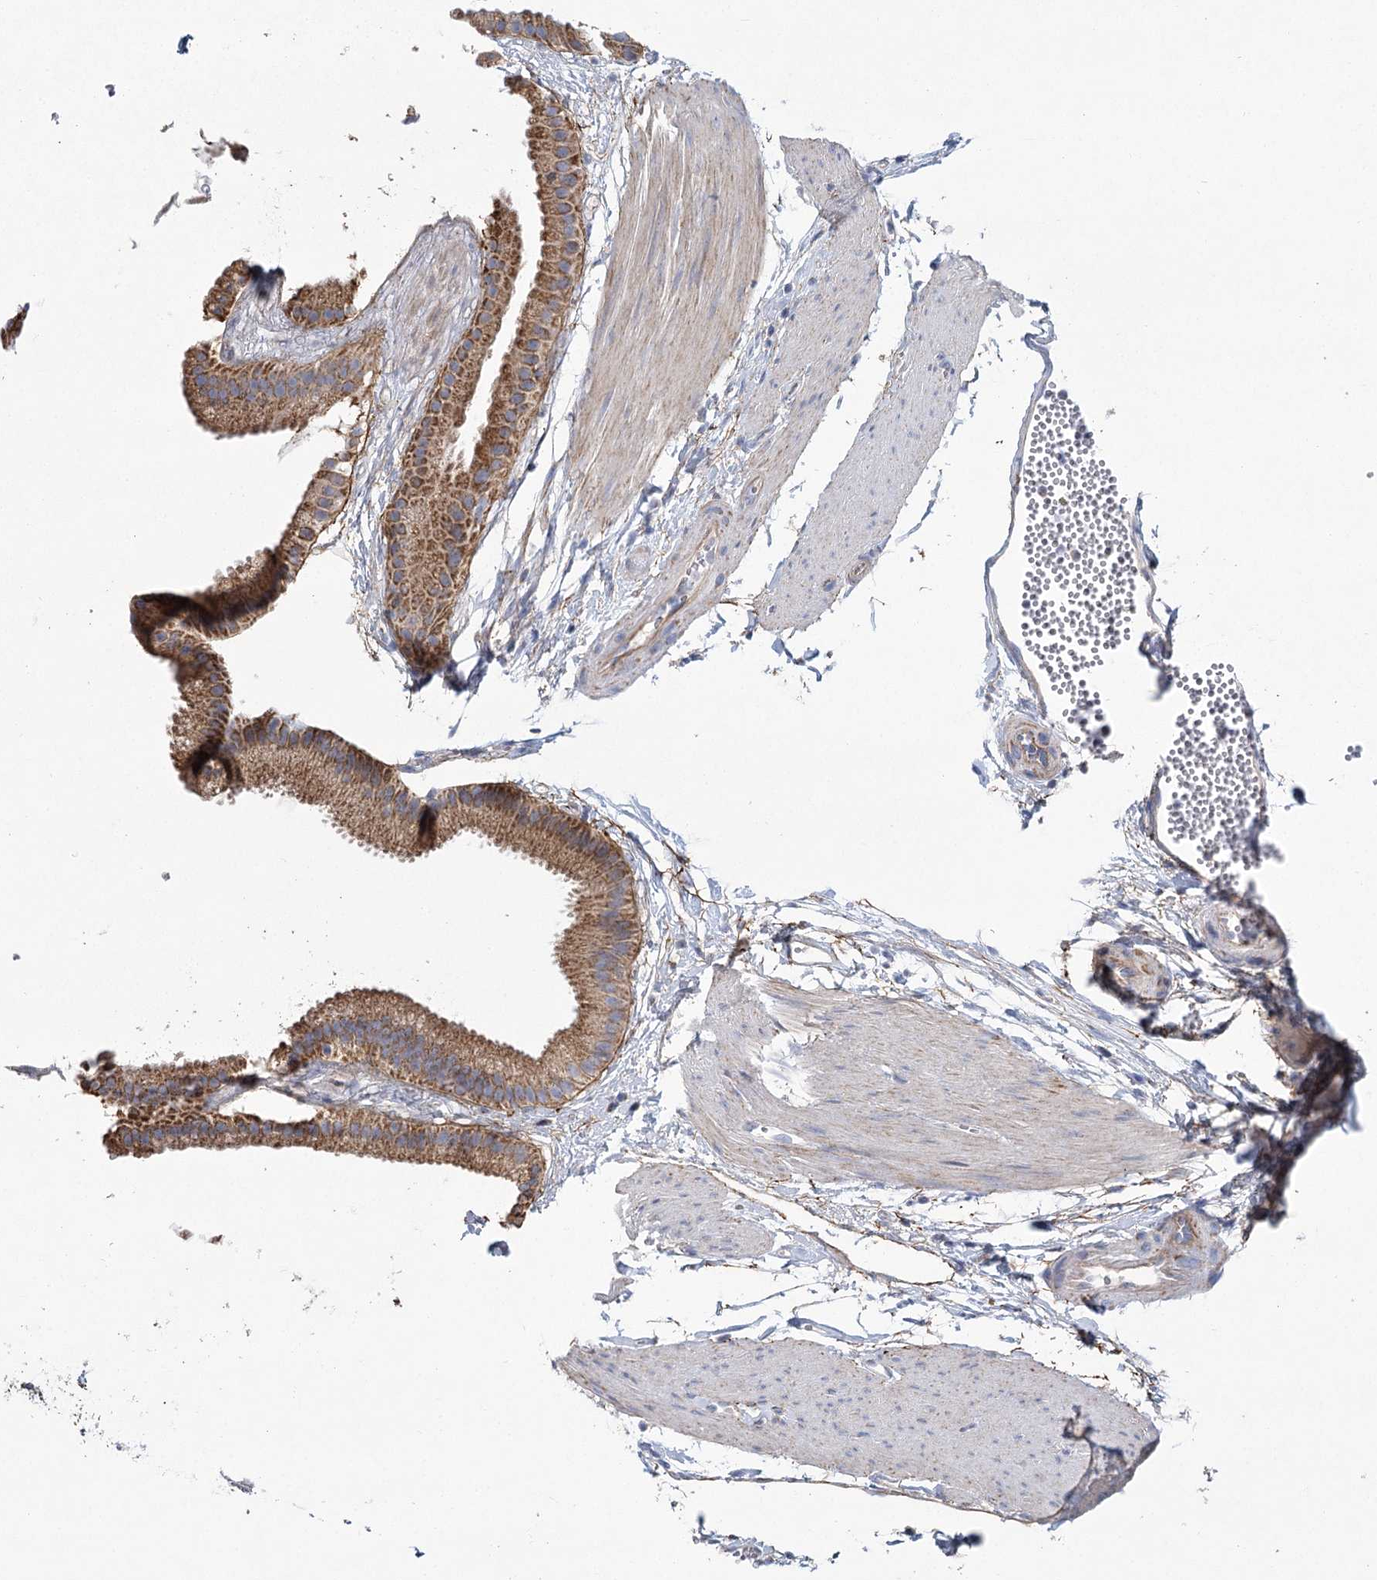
{"staining": {"intensity": "strong", "quantity": ">75%", "location": "cytoplasmic/membranous"}, "tissue": "gallbladder", "cell_type": "Glandular cells", "image_type": "normal", "snomed": [{"axis": "morphology", "description": "Normal tissue, NOS"}, {"axis": "topography", "description": "Gallbladder"}], "caption": "Immunohistochemistry histopathology image of benign gallbladder: gallbladder stained using IHC reveals high levels of strong protein expression localized specifically in the cytoplasmic/membranous of glandular cells, appearing as a cytoplasmic/membranous brown color.", "gene": "SNX7", "patient": {"sex": "female", "age": 64}}